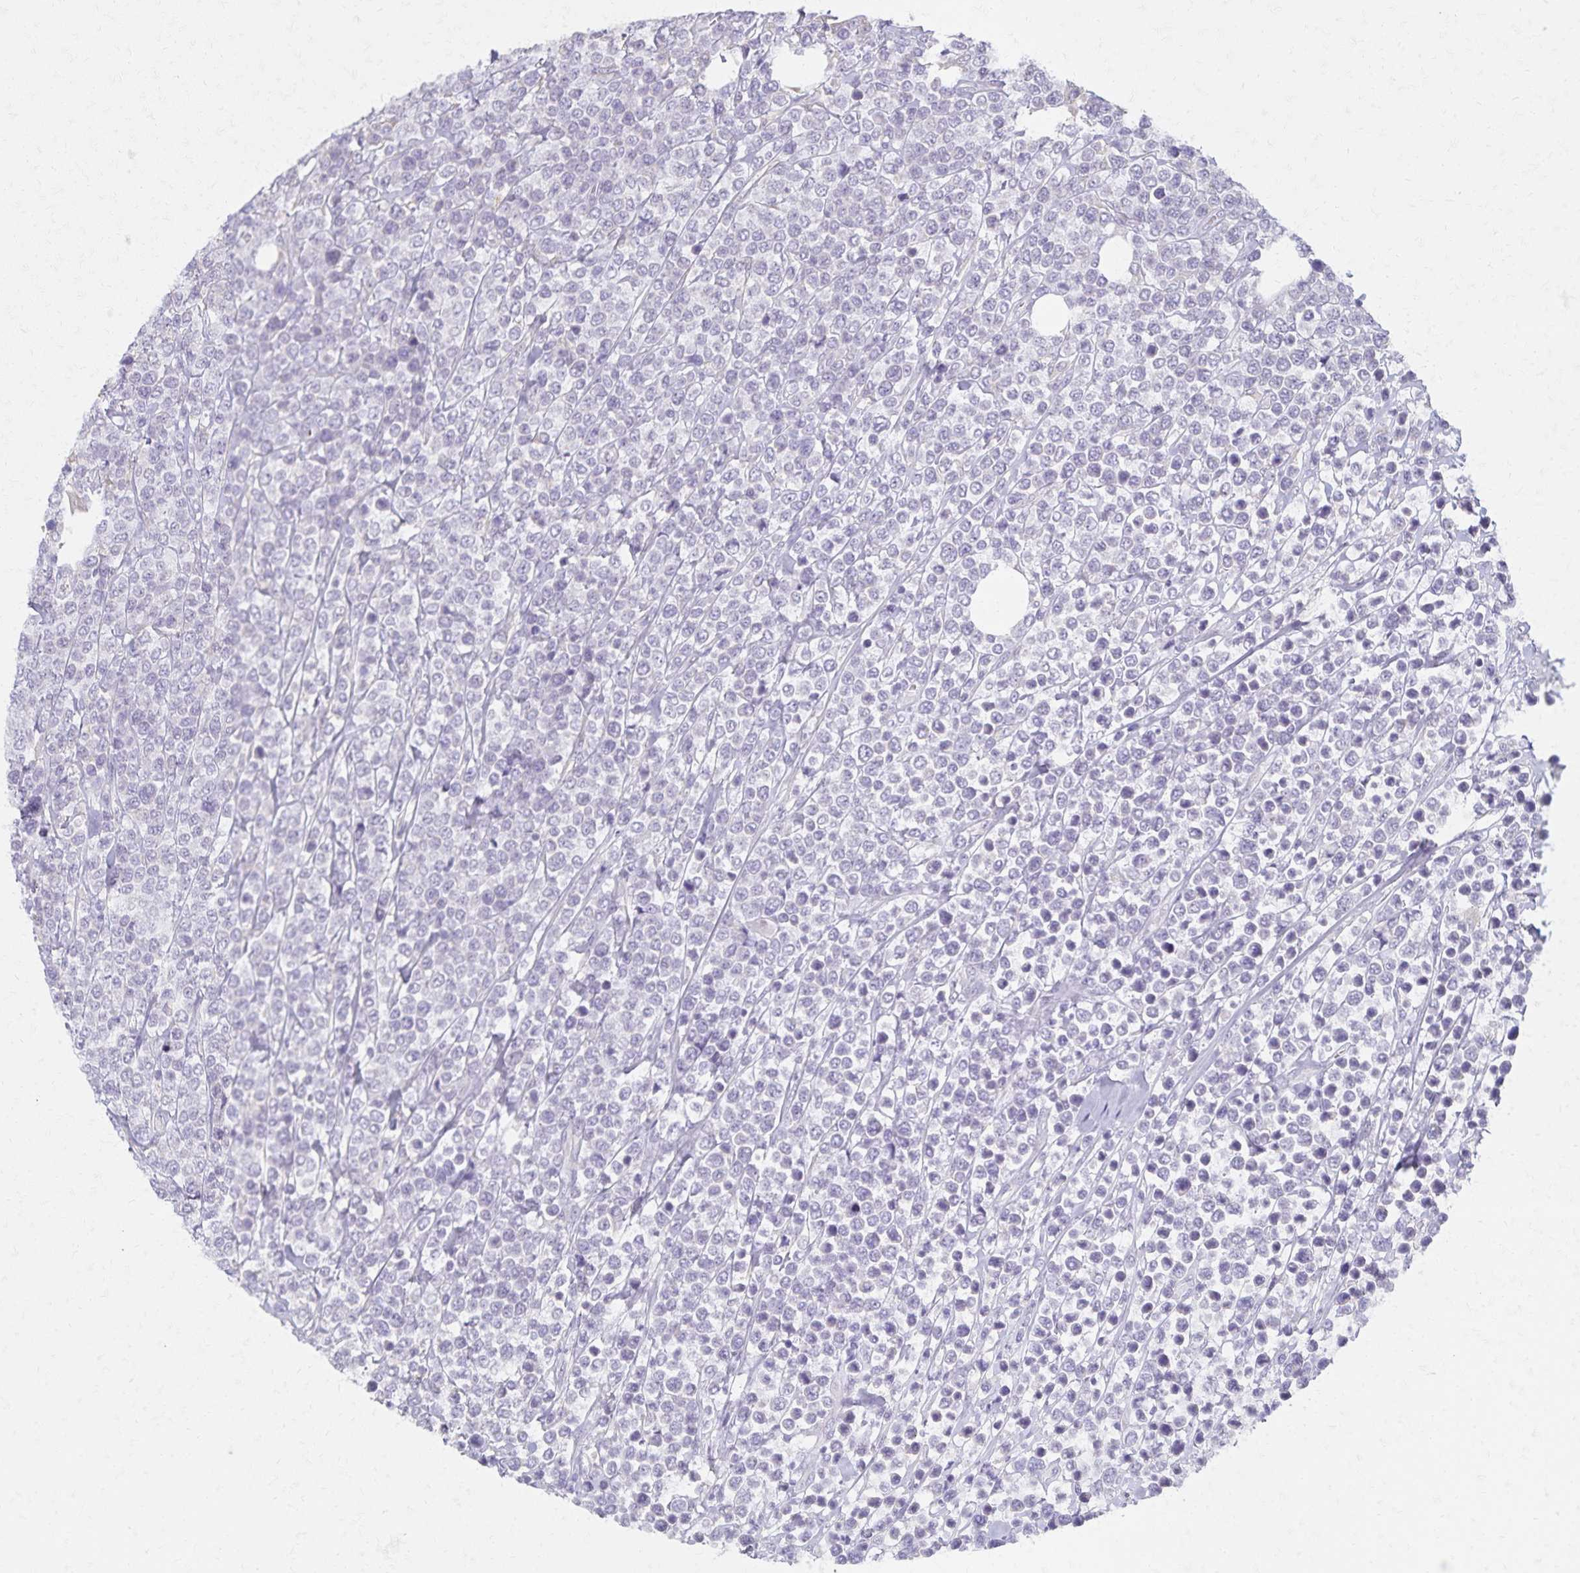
{"staining": {"intensity": "negative", "quantity": "none", "location": "none"}, "tissue": "lymphoma", "cell_type": "Tumor cells", "image_type": "cancer", "snomed": [{"axis": "morphology", "description": "Malignant lymphoma, non-Hodgkin's type, High grade"}, {"axis": "topography", "description": "Soft tissue"}], "caption": "A high-resolution photomicrograph shows immunohistochemistry staining of lymphoma, which displays no significant positivity in tumor cells. (DAB (3,3'-diaminobenzidine) immunohistochemistry (IHC) visualized using brightfield microscopy, high magnification).", "gene": "KISS1", "patient": {"sex": "female", "age": 56}}